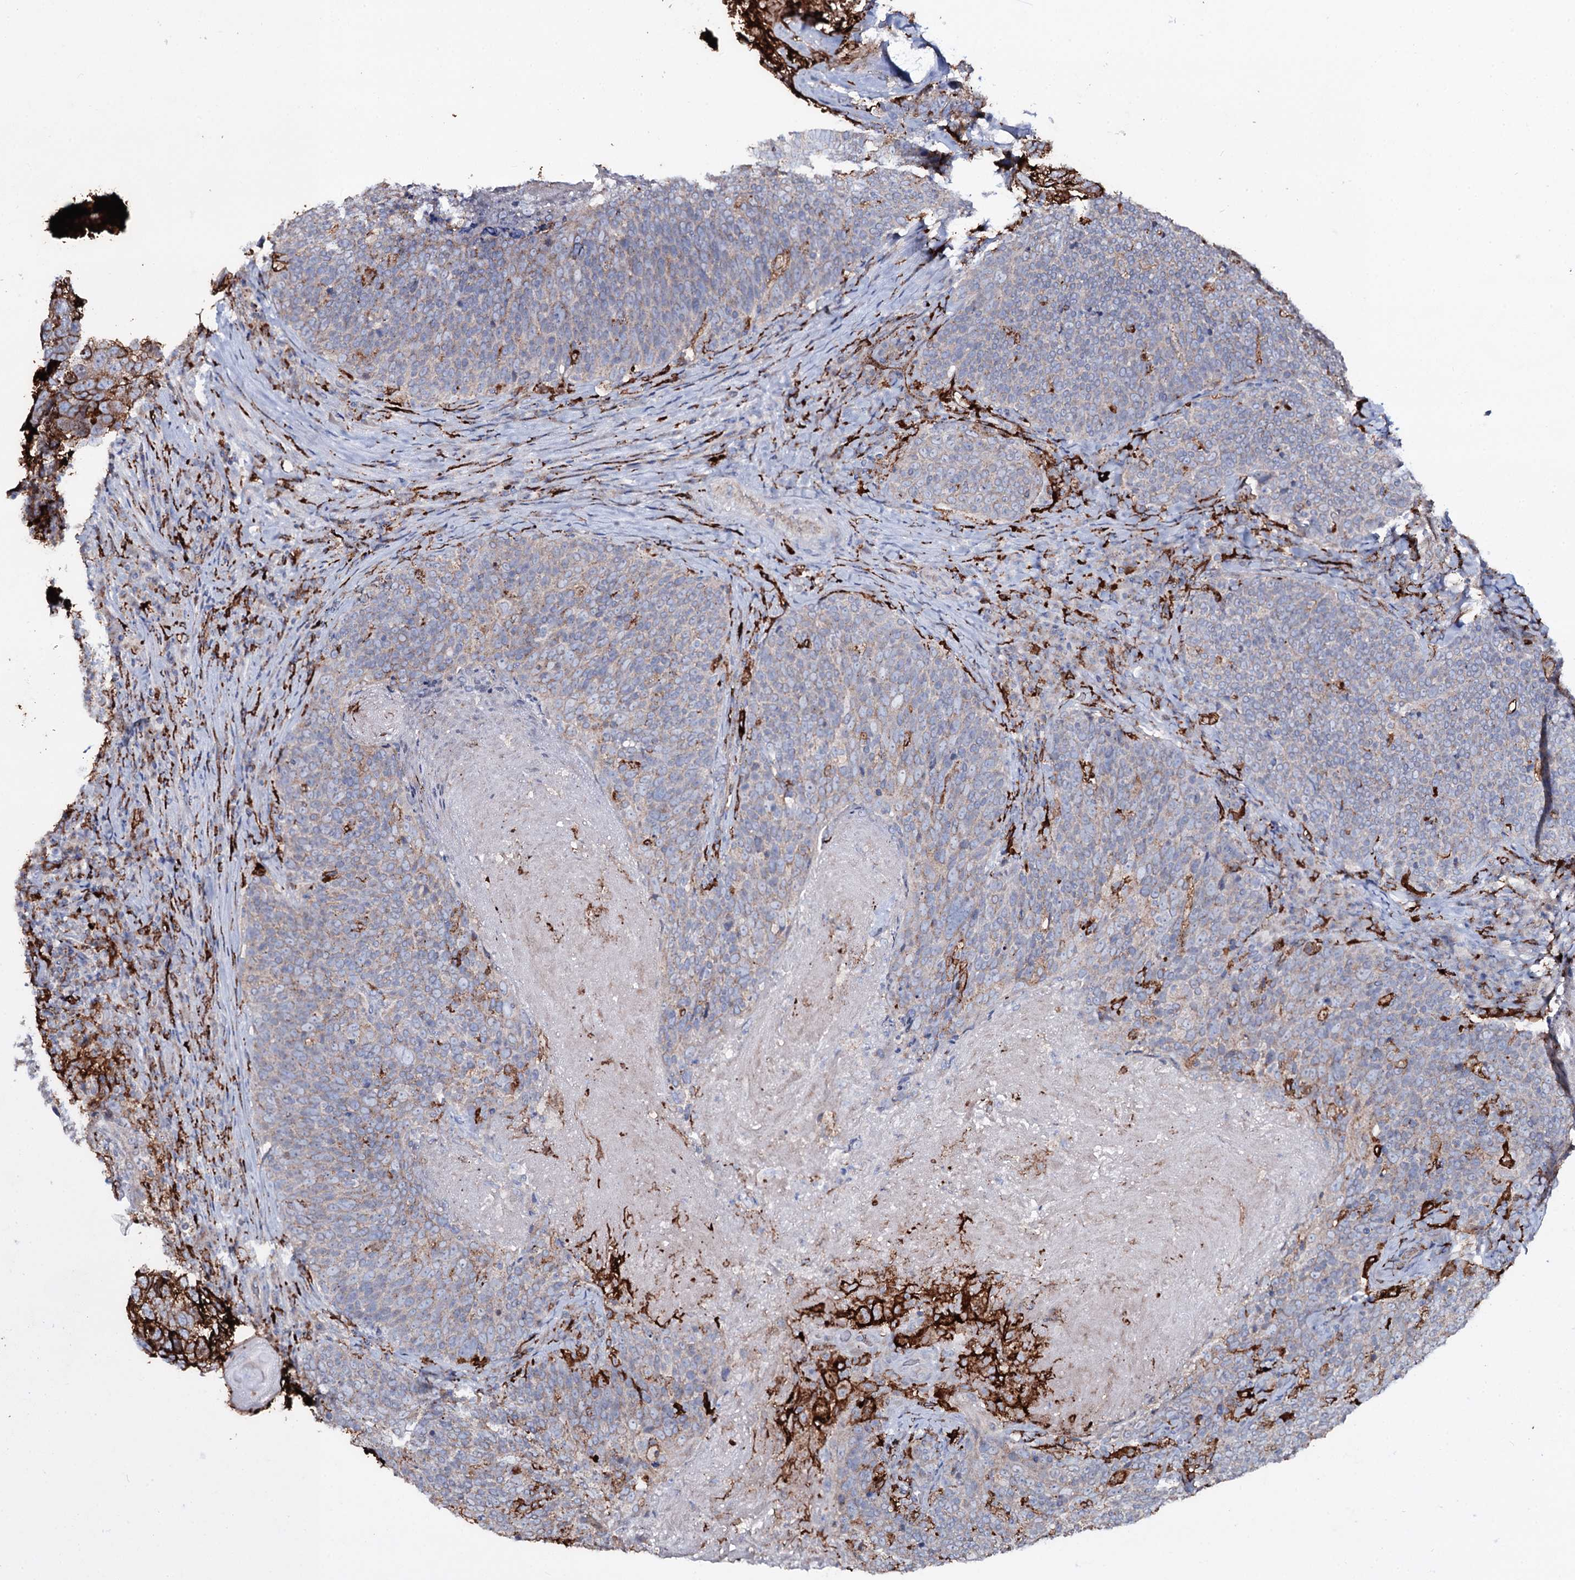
{"staining": {"intensity": "weak", "quantity": "25%-75%", "location": "cytoplasmic/membranous"}, "tissue": "head and neck cancer", "cell_type": "Tumor cells", "image_type": "cancer", "snomed": [{"axis": "morphology", "description": "Squamous cell carcinoma, NOS"}, {"axis": "morphology", "description": "Squamous cell carcinoma, metastatic, NOS"}, {"axis": "topography", "description": "Lymph node"}, {"axis": "topography", "description": "Head-Neck"}], "caption": "Protein staining of metastatic squamous cell carcinoma (head and neck) tissue exhibits weak cytoplasmic/membranous expression in about 25%-75% of tumor cells. The protein is stained brown, and the nuclei are stained in blue (DAB (3,3'-diaminobenzidine) IHC with brightfield microscopy, high magnification).", "gene": "OSBPL2", "patient": {"sex": "male", "age": 62}}